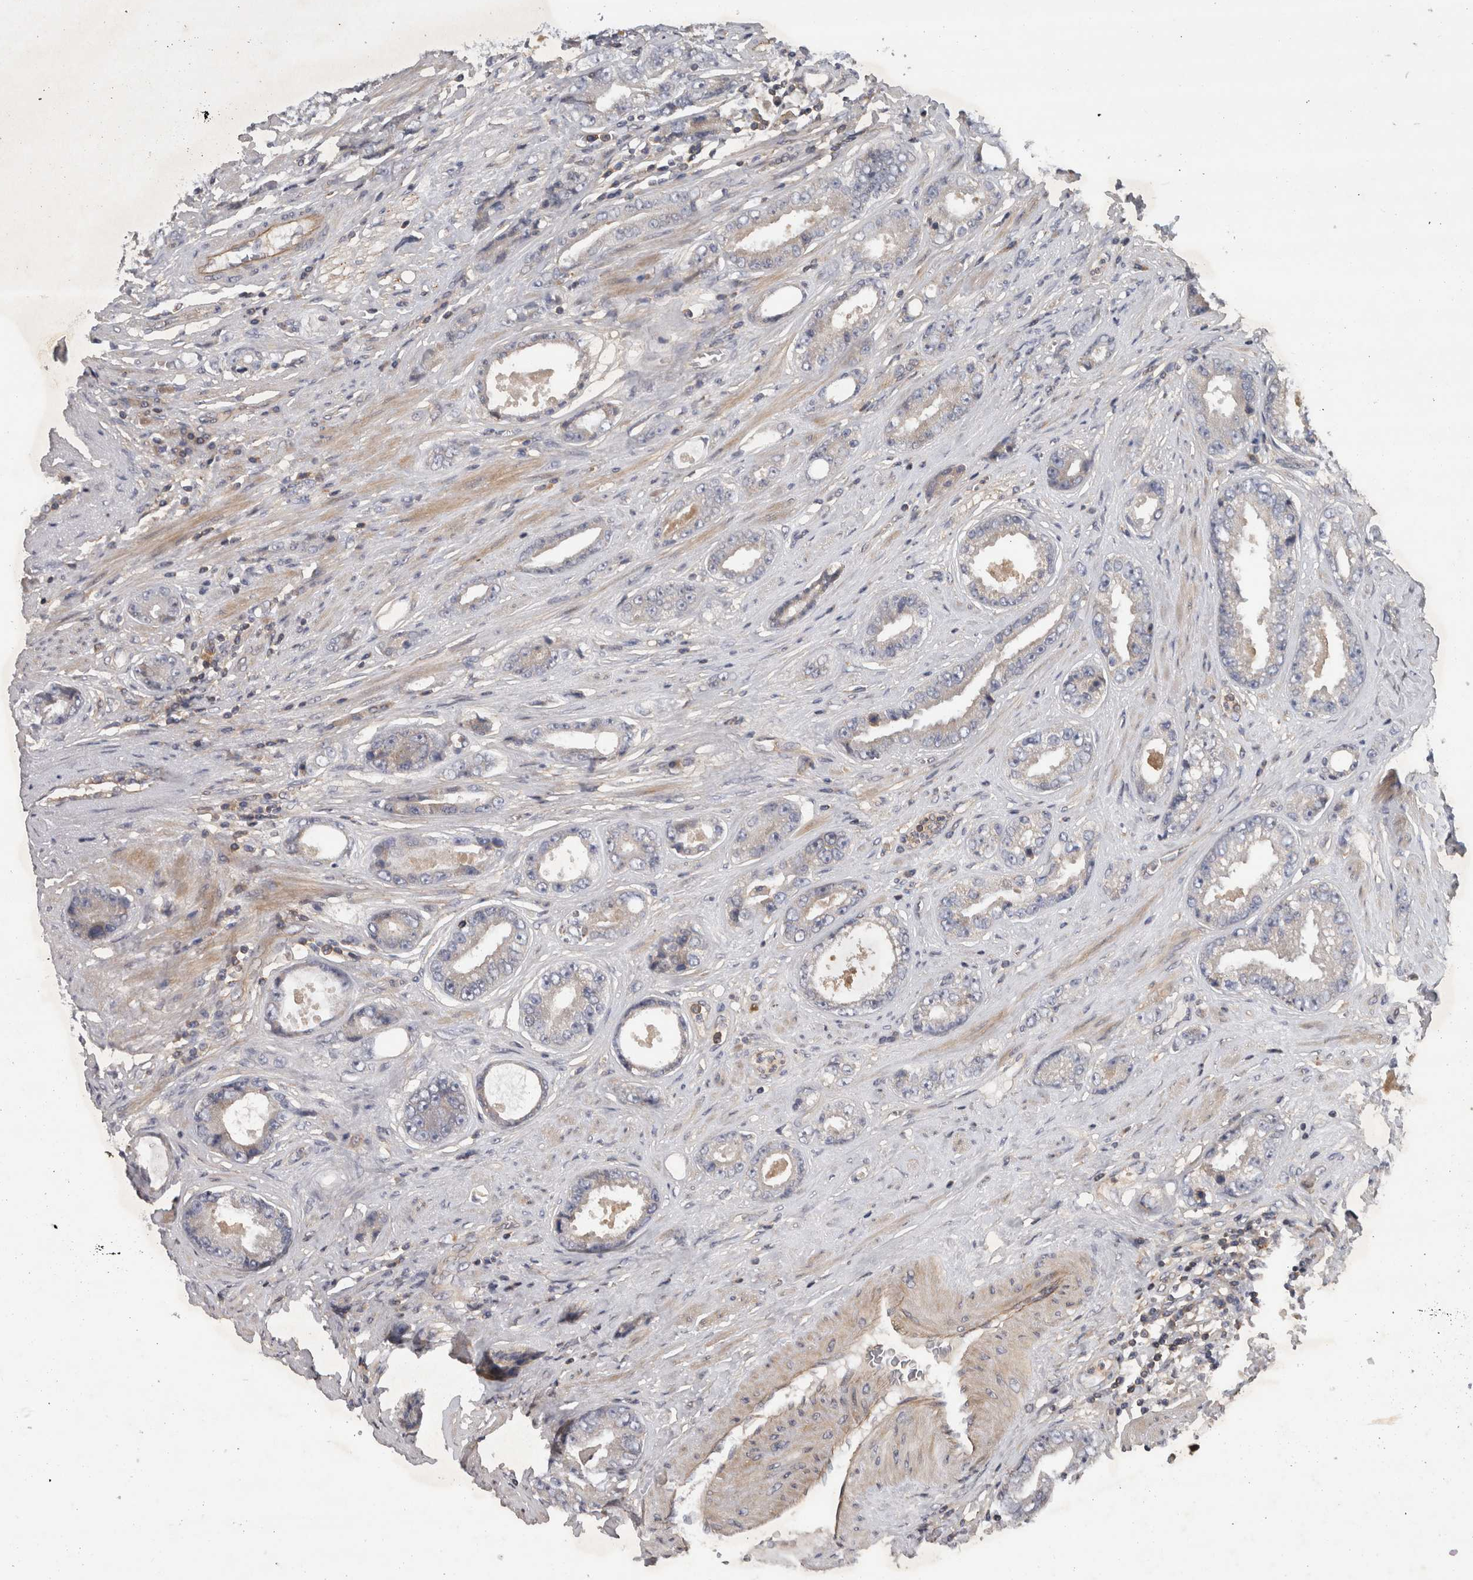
{"staining": {"intensity": "negative", "quantity": "none", "location": "none"}, "tissue": "prostate cancer", "cell_type": "Tumor cells", "image_type": "cancer", "snomed": [{"axis": "morphology", "description": "Adenocarcinoma, High grade"}, {"axis": "topography", "description": "Prostate"}], "caption": "Micrograph shows no significant protein expression in tumor cells of high-grade adenocarcinoma (prostate). The staining was performed using DAB to visualize the protein expression in brown, while the nuclei were stained in blue with hematoxylin (Magnification: 20x).", "gene": "SCARA5", "patient": {"sex": "male", "age": 61}}